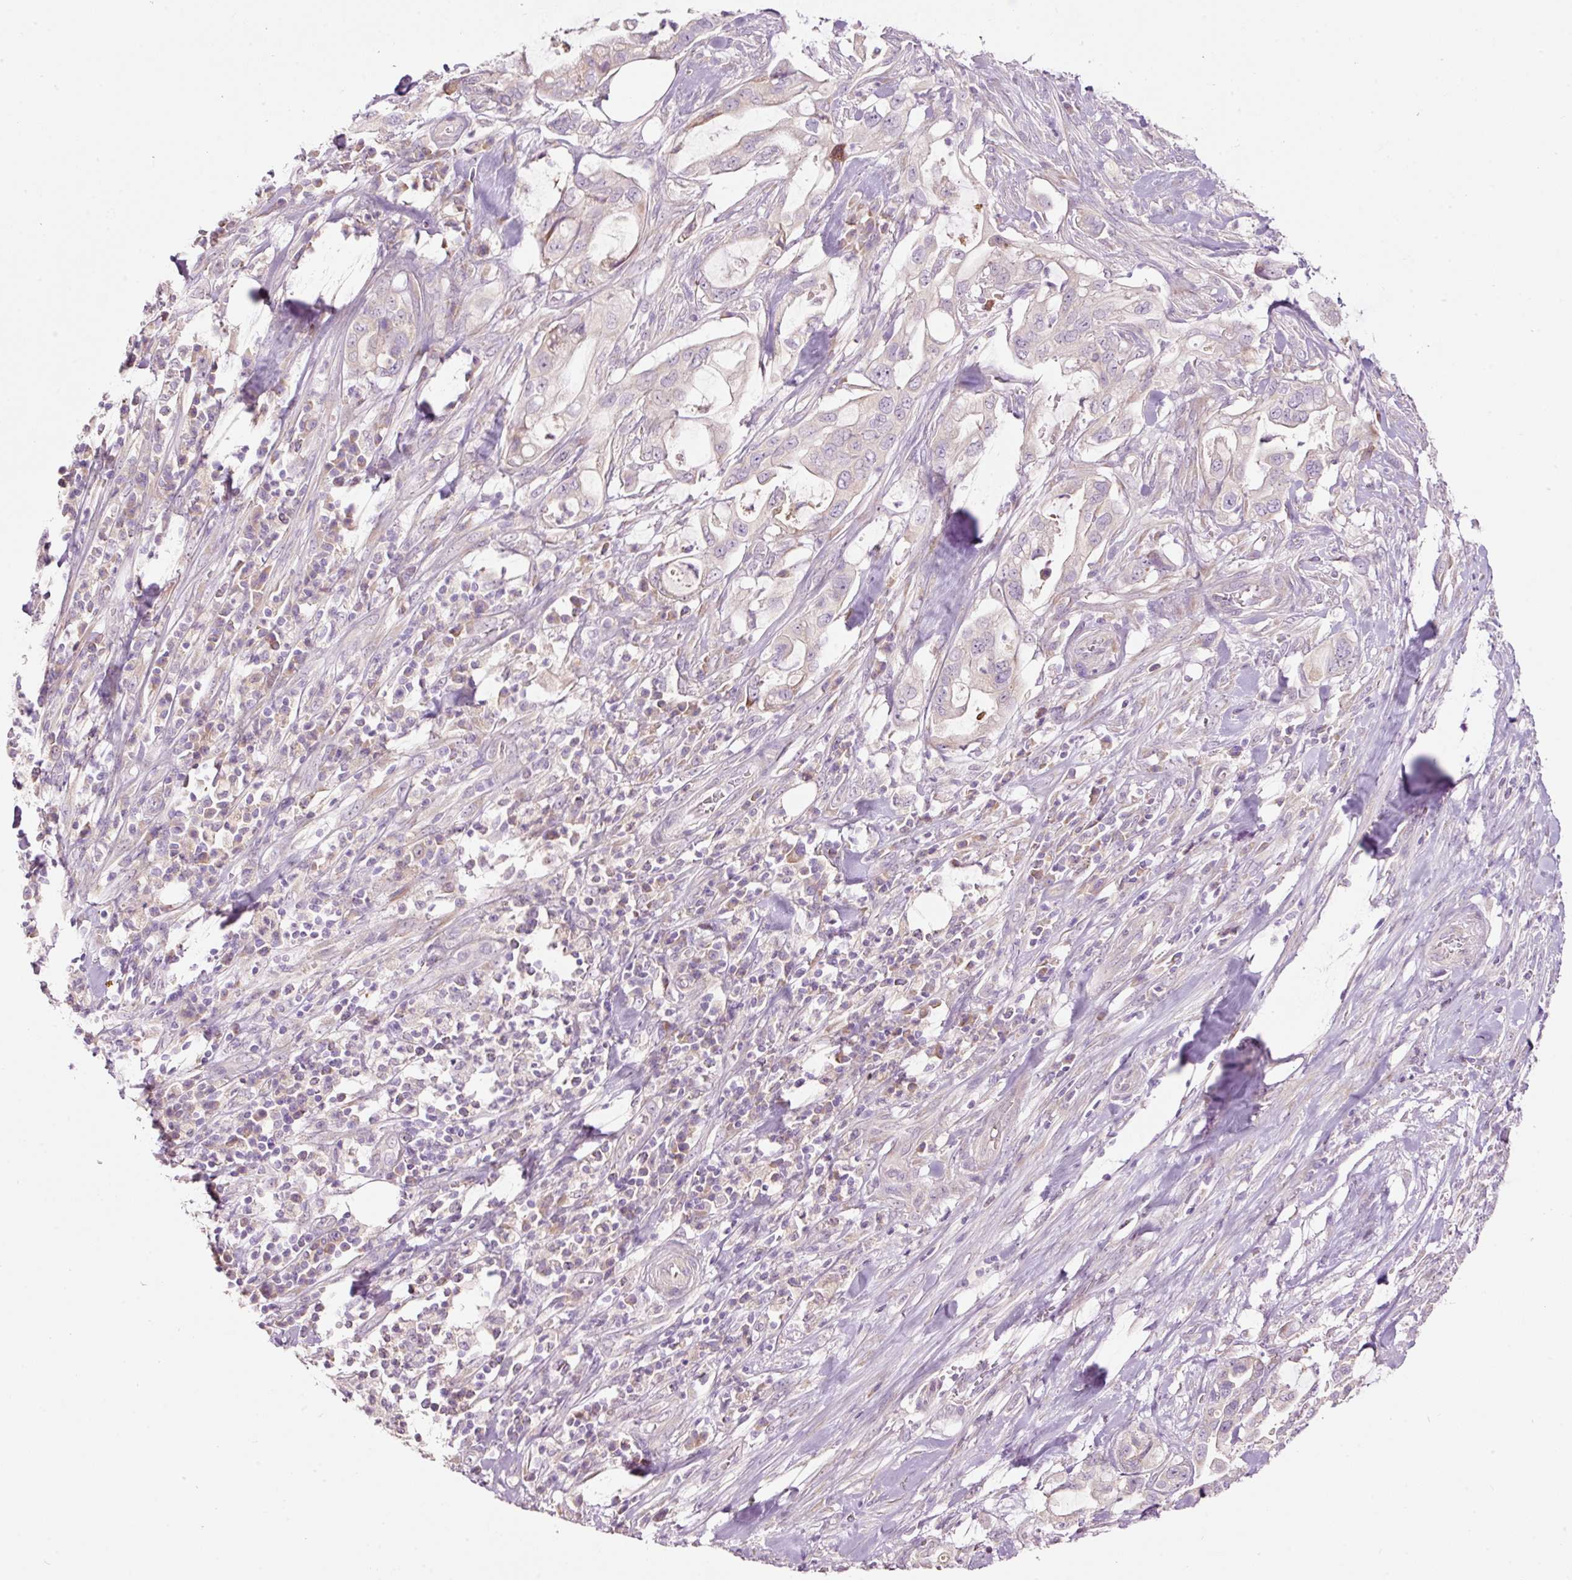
{"staining": {"intensity": "negative", "quantity": "none", "location": "none"}, "tissue": "pancreatic cancer", "cell_type": "Tumor cells", "image_type": "cancer", "snomed": [{"axis": "morphology", "description": "Adenocarcinoma, NOS"}, {"axis": "topography", "description": "Pancreas"}], "caption": "DAB (3,3'-diaminobenzidine) immunohistochemical staining of human pancreatic adenocarcinoma displays no significant staining in tumor cells.", "gene": "RSPO2", "patient": {"sex": "female", "age": 61}}